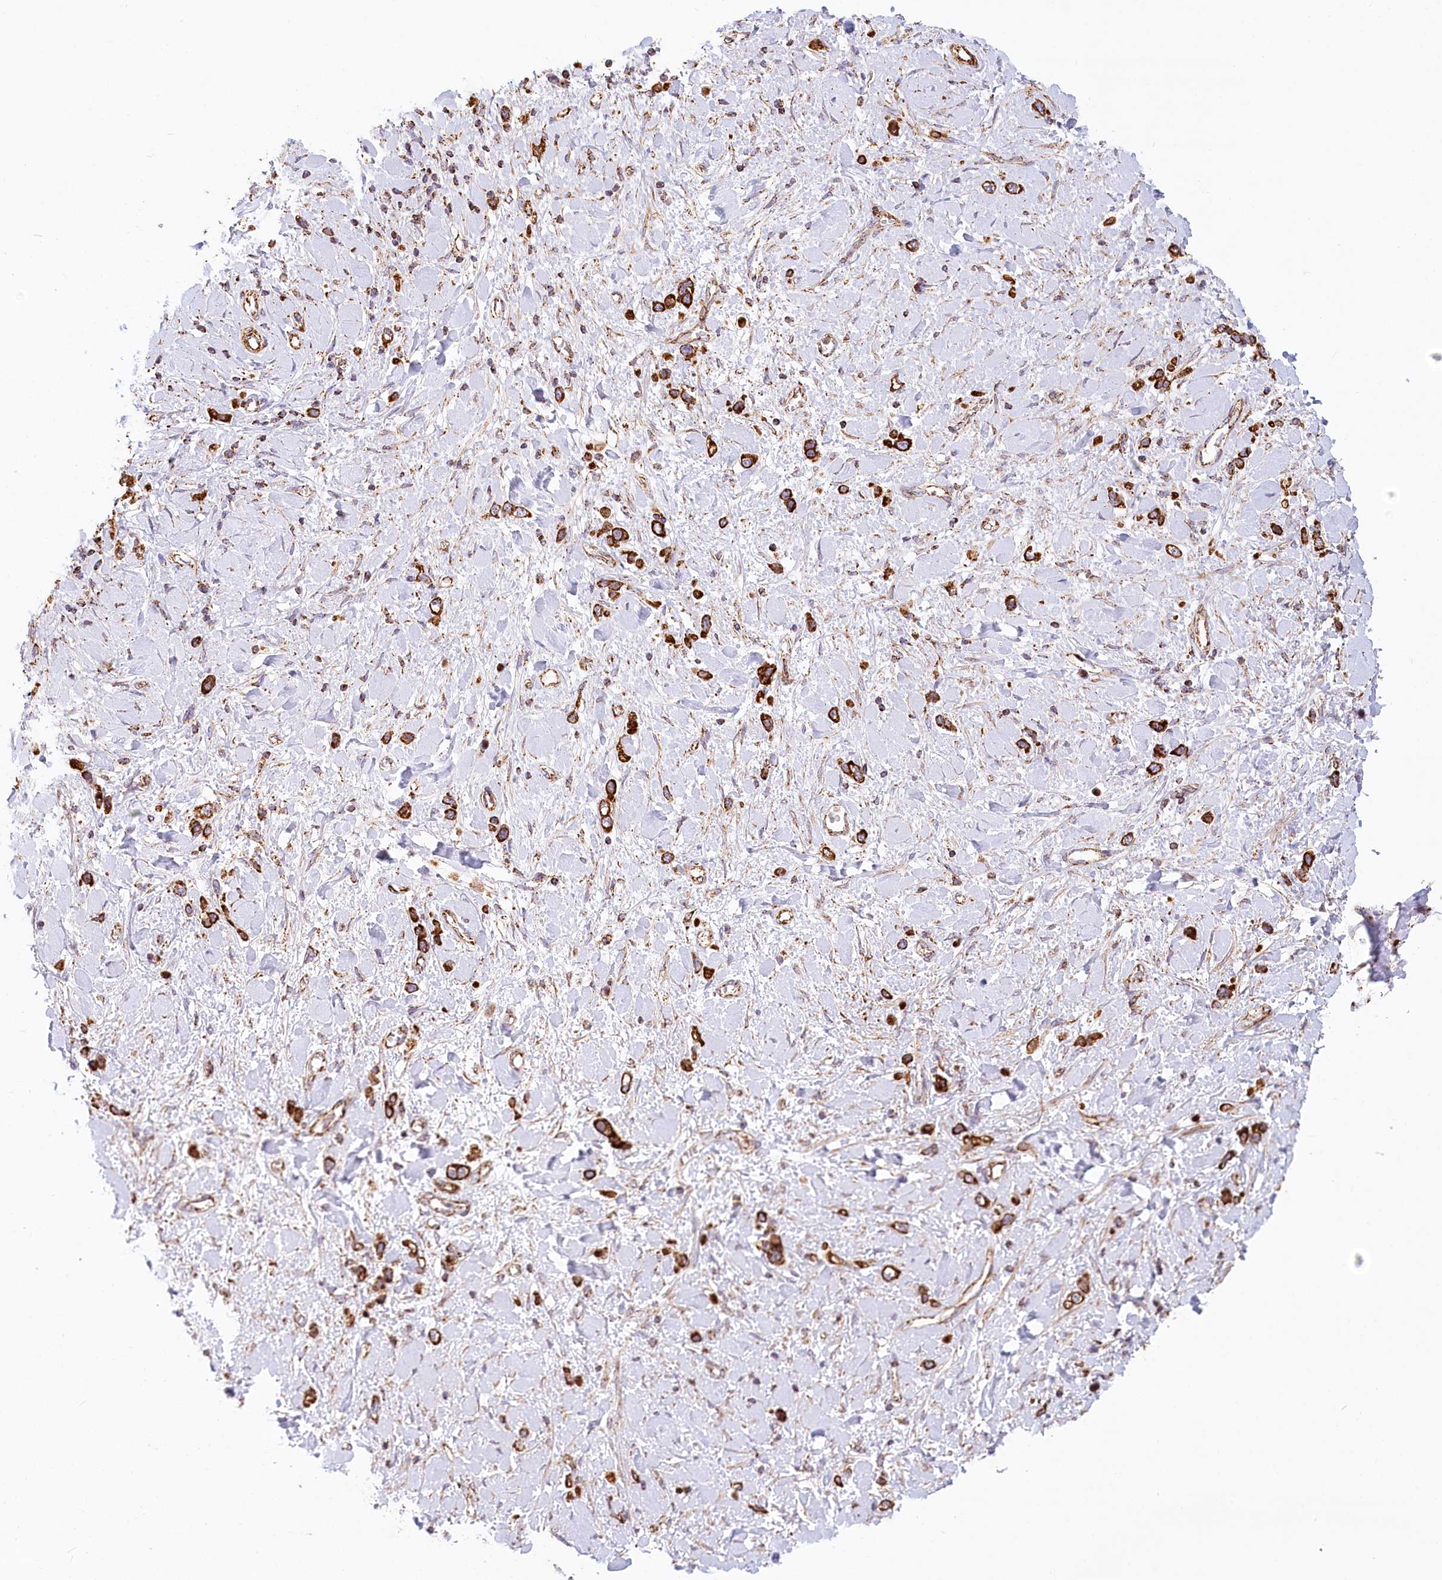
{"staining": {"intensity": "strong", "quantity": ">75%", "location": "cytoplasmic/membranous"}, "tissue": "stomach cancer", "cell_type": "Tumor cells", "image_type": "cancer", "snomed": [{"axis": "morphology", "description": "Normal tissue, NOS"}, {"axis": "morphology", "description": "Adenocarcinoma, NOS"}, {"axis": "topography", "description": "Stomach, upper"}, {"axis": "topography", "description": "Stomach"}], "caption": "This micrograph displays immunohistochemistry staining of human stomach cancer, with high strong cytoplasmic/membranous staining in about >75% of tumor cells.", "gene": "UMPS", "patient": {"sex": "female", "age": 65}}